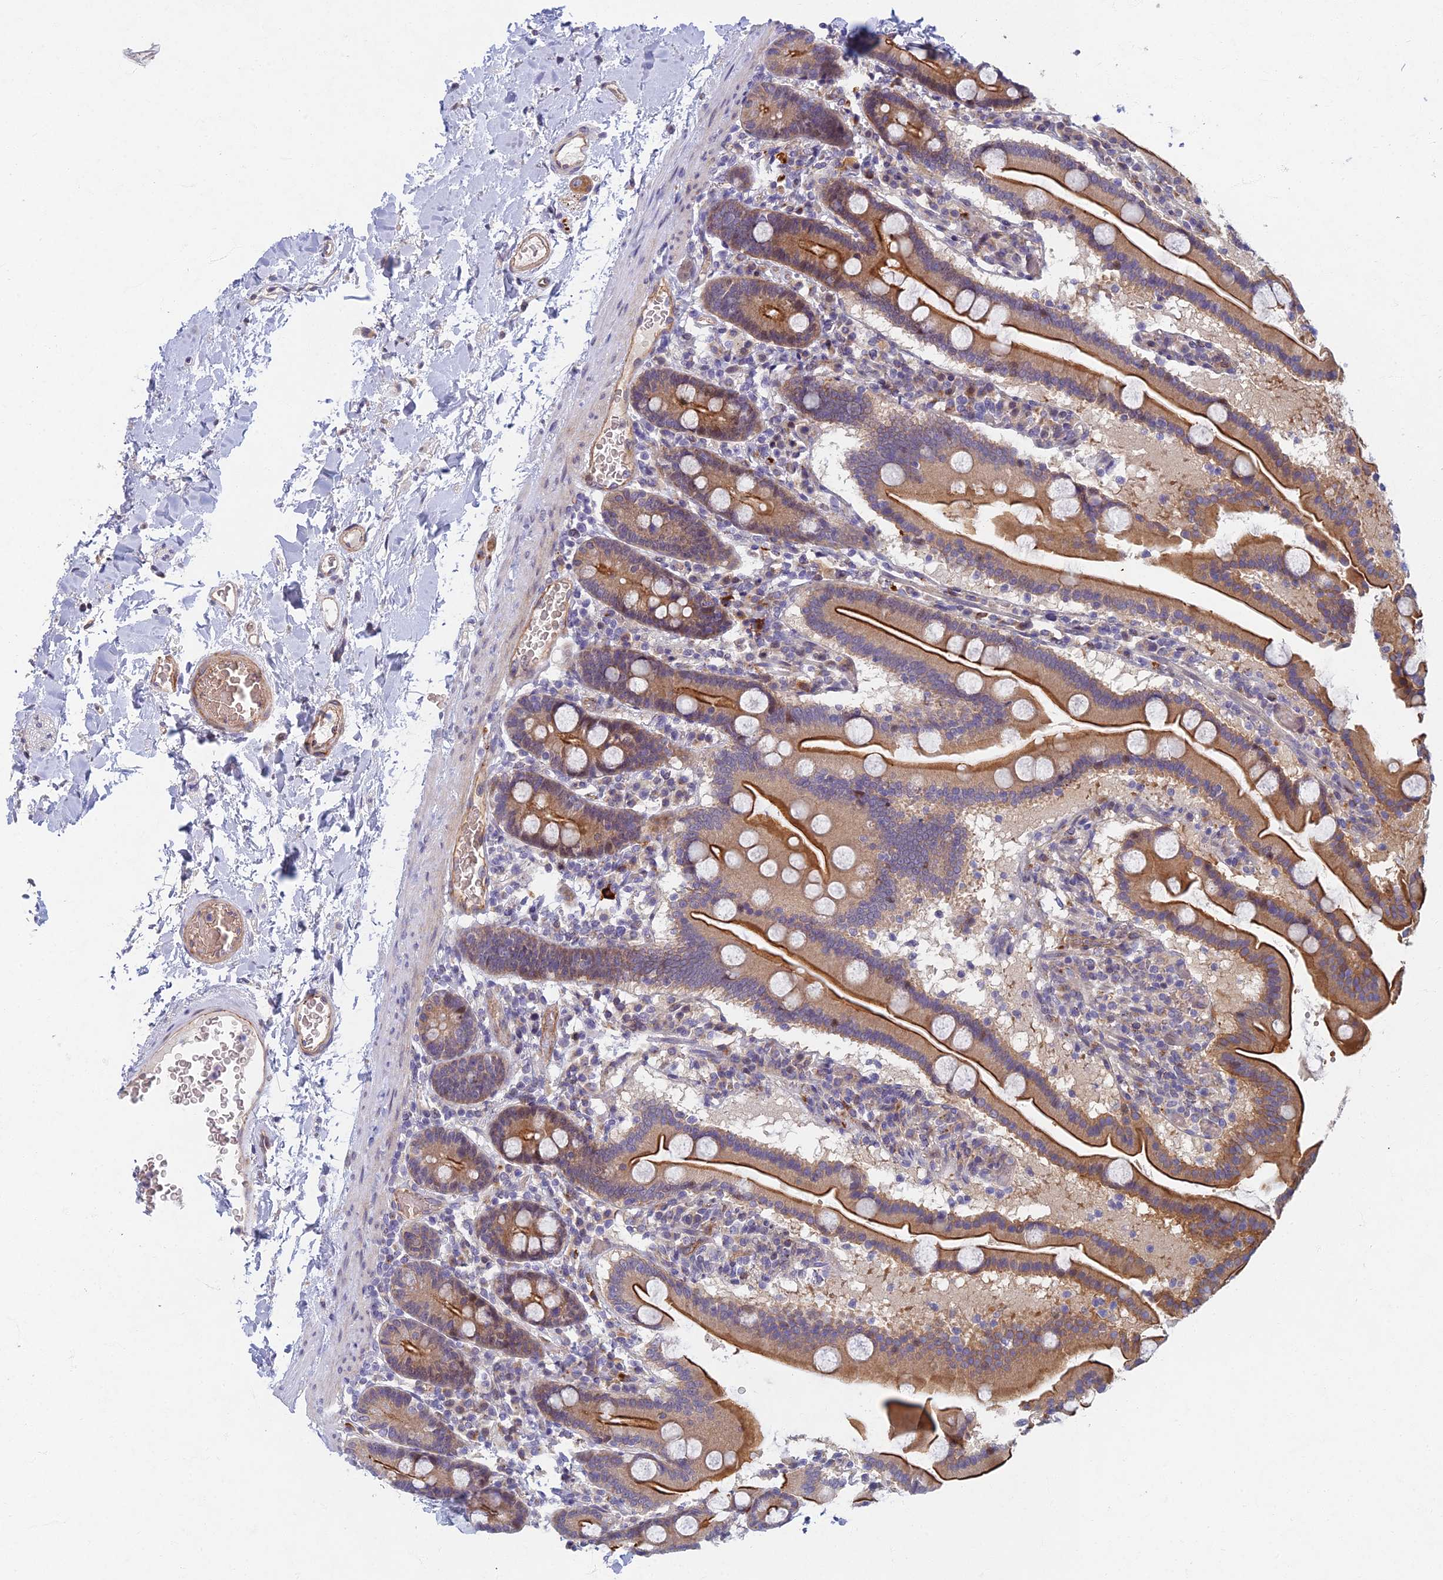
{"staining": {"intensity": "strong", "quantity": ">75%", "location": "cytoplasmic/membranous"}, "tissue": "duodenum", "cell_type": "Glandular cells", "image_type": "normal", "snomed": [{"axis": "morphology", "description": "Normal tissue, NOS"}, {"axis": "topography", "description": "Duodenum"}], "caption": "Immunohistochemistry (IHC) of unremarkable duodenum reveals high levels of strong cytoplasmic/membranous expression in approximately >75% of glandular cells.", "gene": "RHBDL2", "patient": {"sex": "male", "age": 55}}